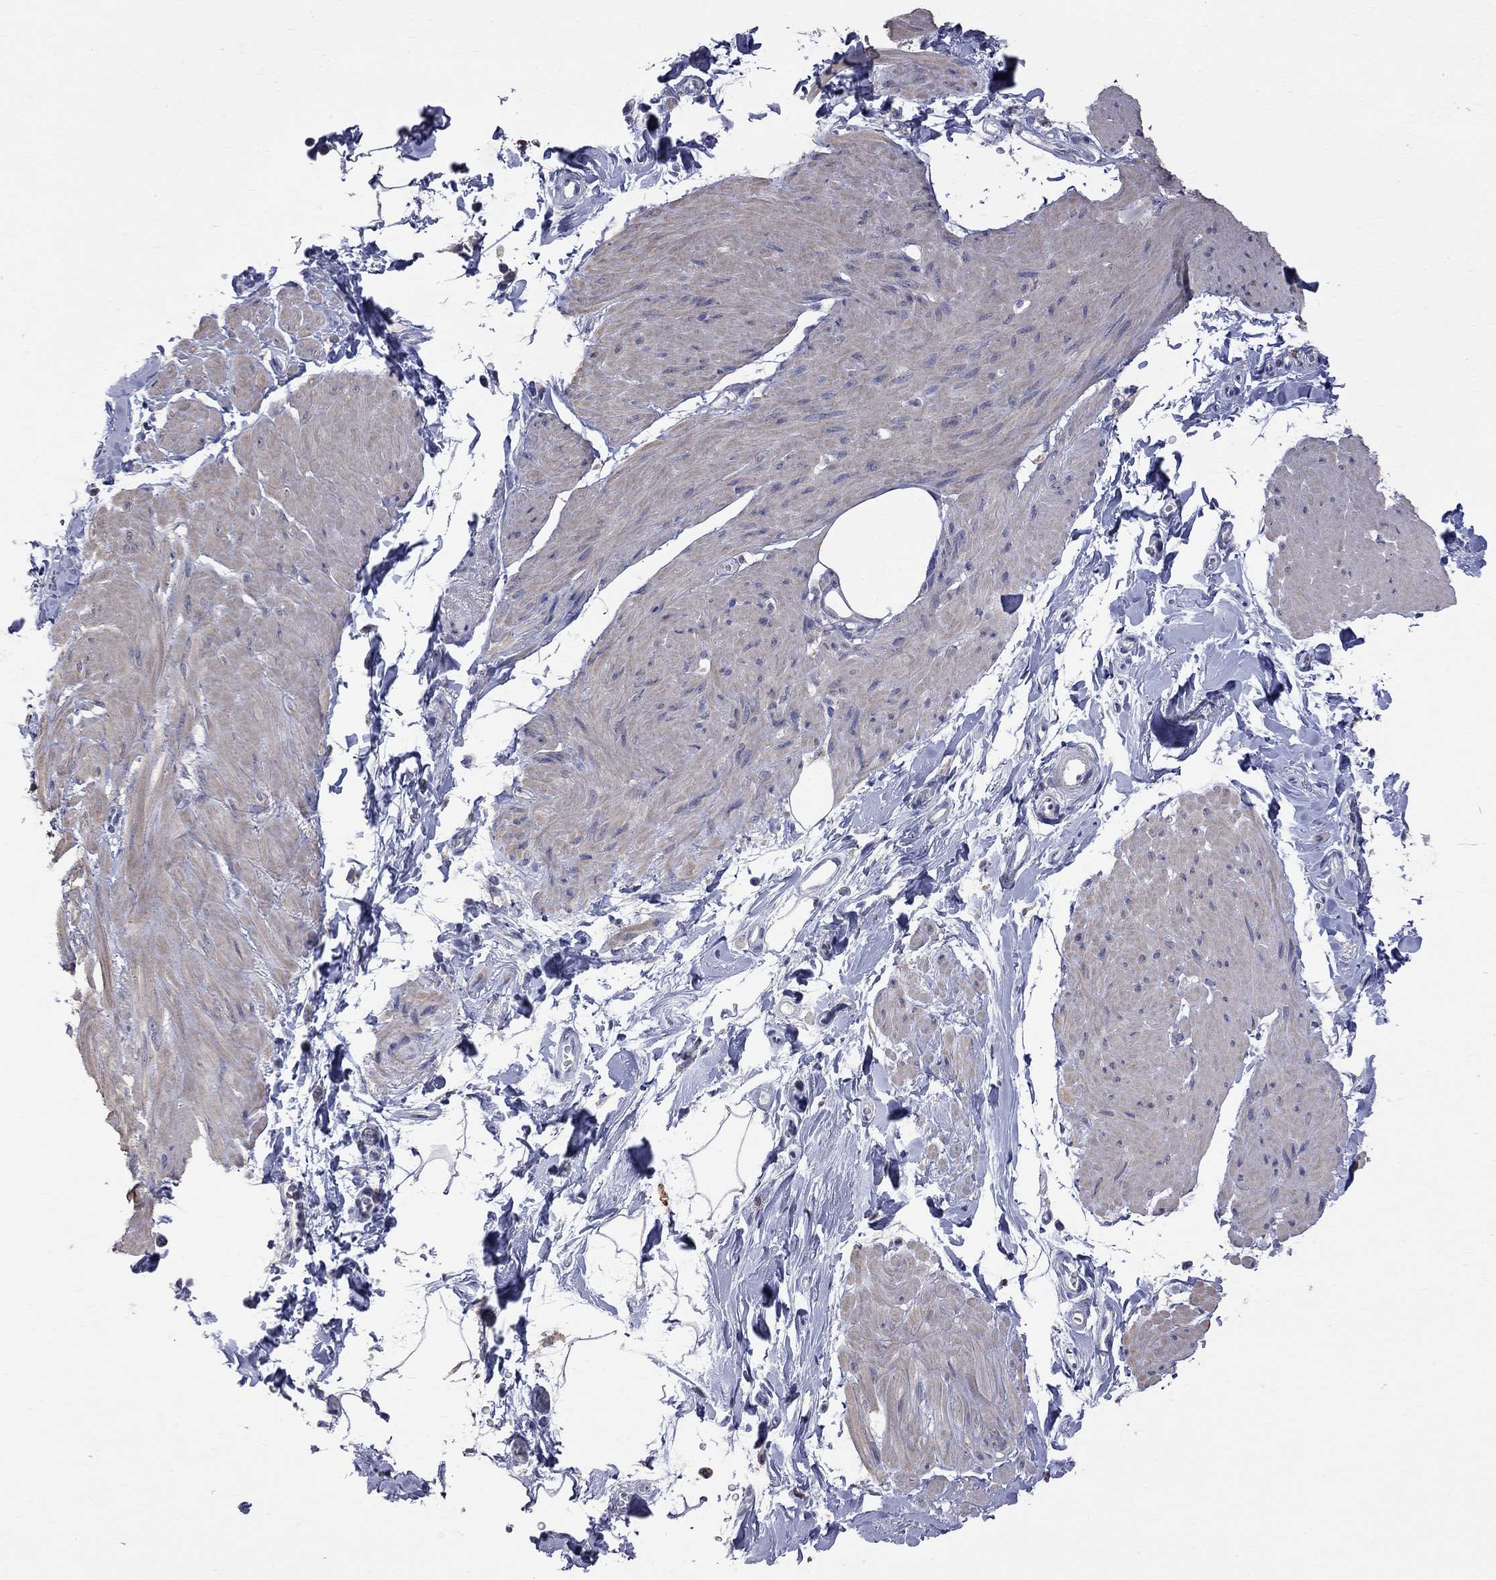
{"staining": {"intensity": "weak", "quantity": "25%-75%", "location": "cytoplasmic/membranous"}, "tissue": "smooth muscle", "cell_type": "Smooth muscle cells", "image_type": "normal", "snomed": [{"axis": "morphology", "description": "Normal tissue, NOS"}, {"axis": "topography", "description": "Adipose tissue"}, {"axis": "topography", "description": "Smooth muscle"}, {"axis": "topography", "description": "Peripheral nerve tissue"}], "caption": "Smooth muscle stained with DAB (3,3'-diaminobenzidine) immunohistochemistry shows low levels of weak cytoplasmic/membranous staining in approximately 25%-75% of smooth muscle cells. The staining was performed using DAB (3,3'-diaminobenzidine), with brown indicating positive protein expression. Nuclei are stained blue with hematoxylin.", "gene": "CKAP2", "patient": {"sex": "male", "age": 83}}